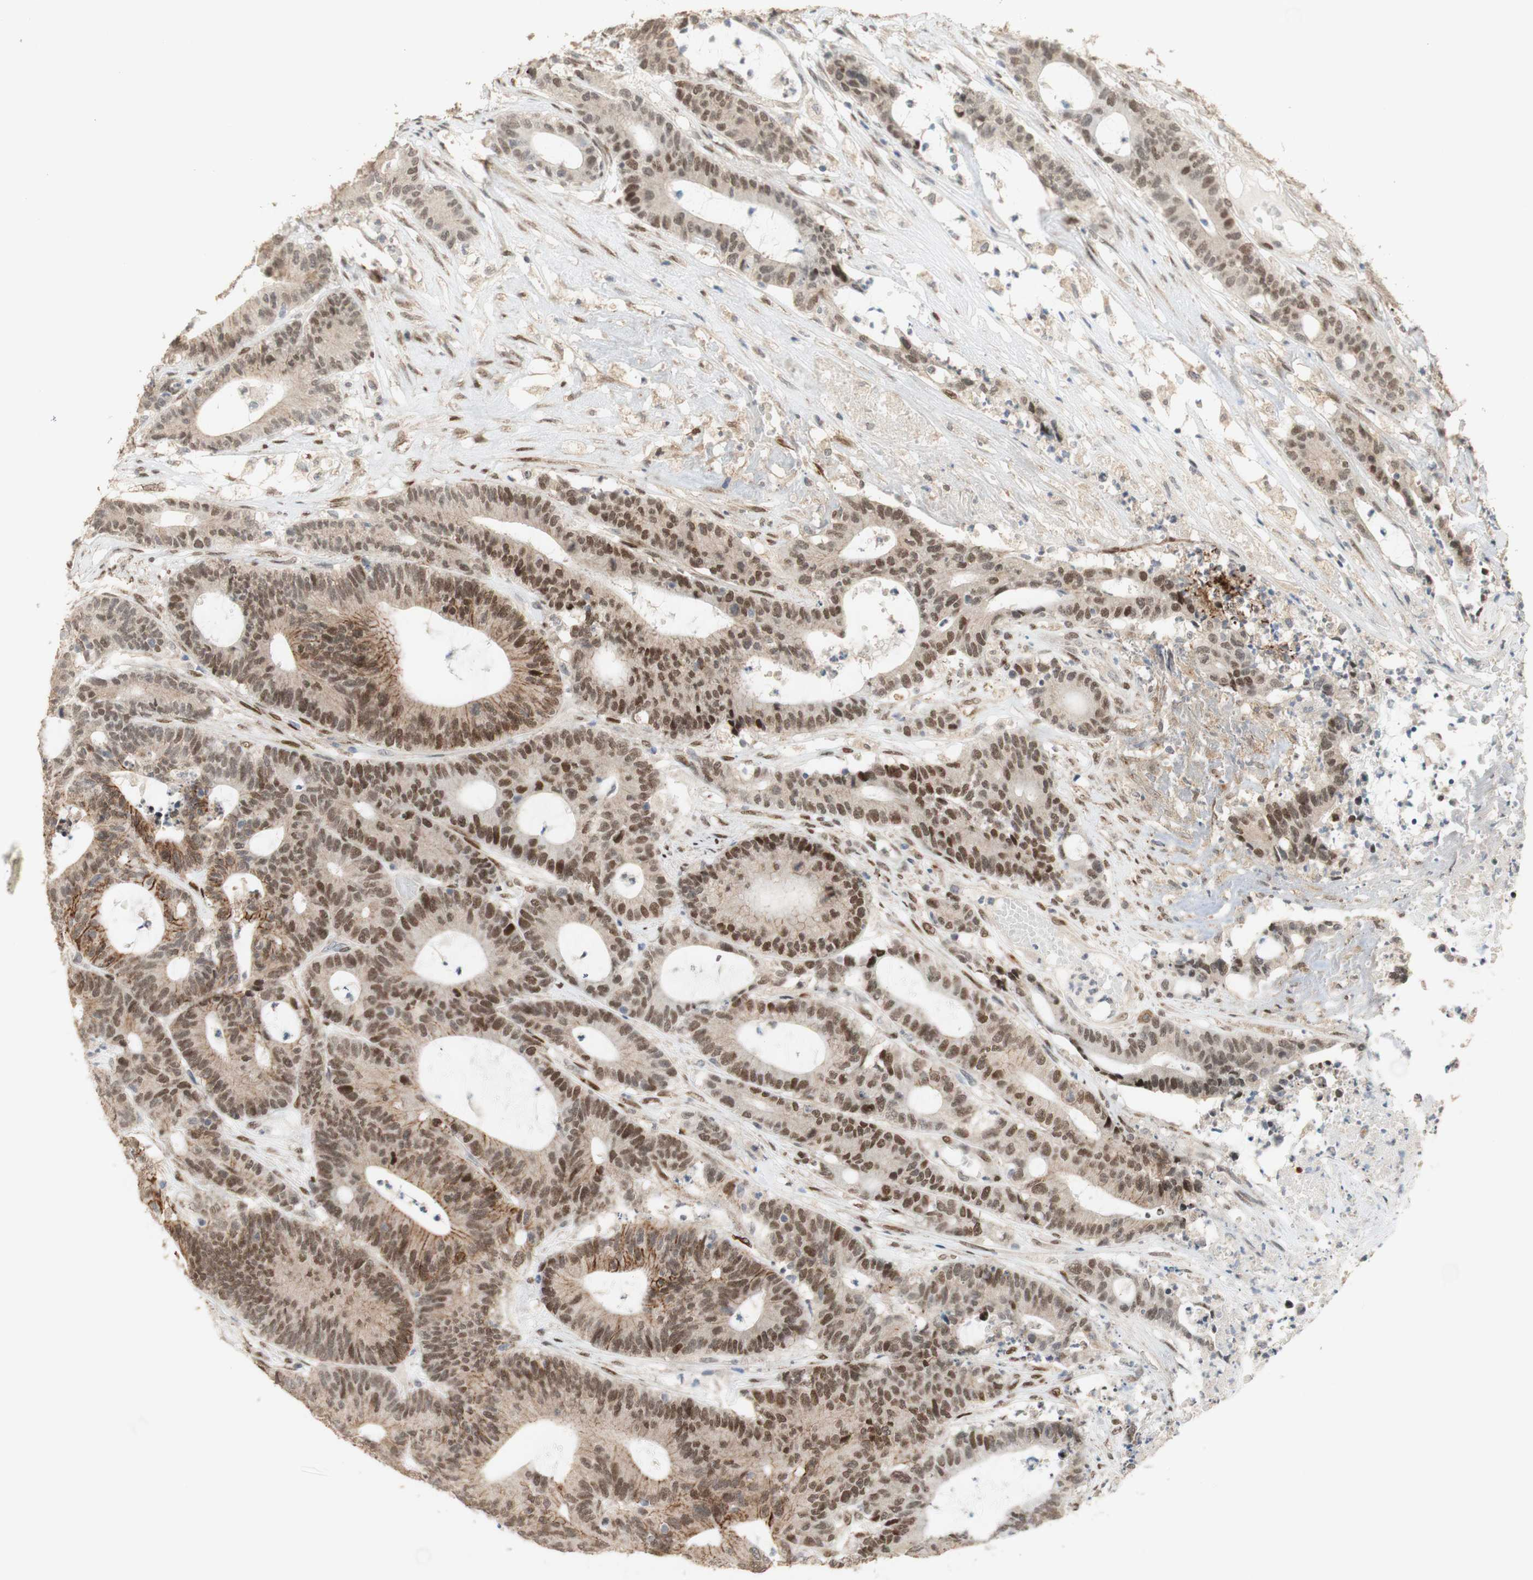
{"staining": {"intensity": "moderate", "quantity": ">75%", "location": "nuclear"}, "tissue": "colorectal cancer", "cell_type": "Tumor cells", "image_type": "cancer", "snomed": [{"axis": "morphology", "description": "Adenocarcinoma, NOS"}, {"axis": "topography", "description": "Colon"}], "caption": "Moderate nuclear staining for a protein is seen in approximately >75% of tumor cells of colorectal cancer using IHC.", "gene": "FOXP1", "patient": {"sex": "female", "age": 84}}